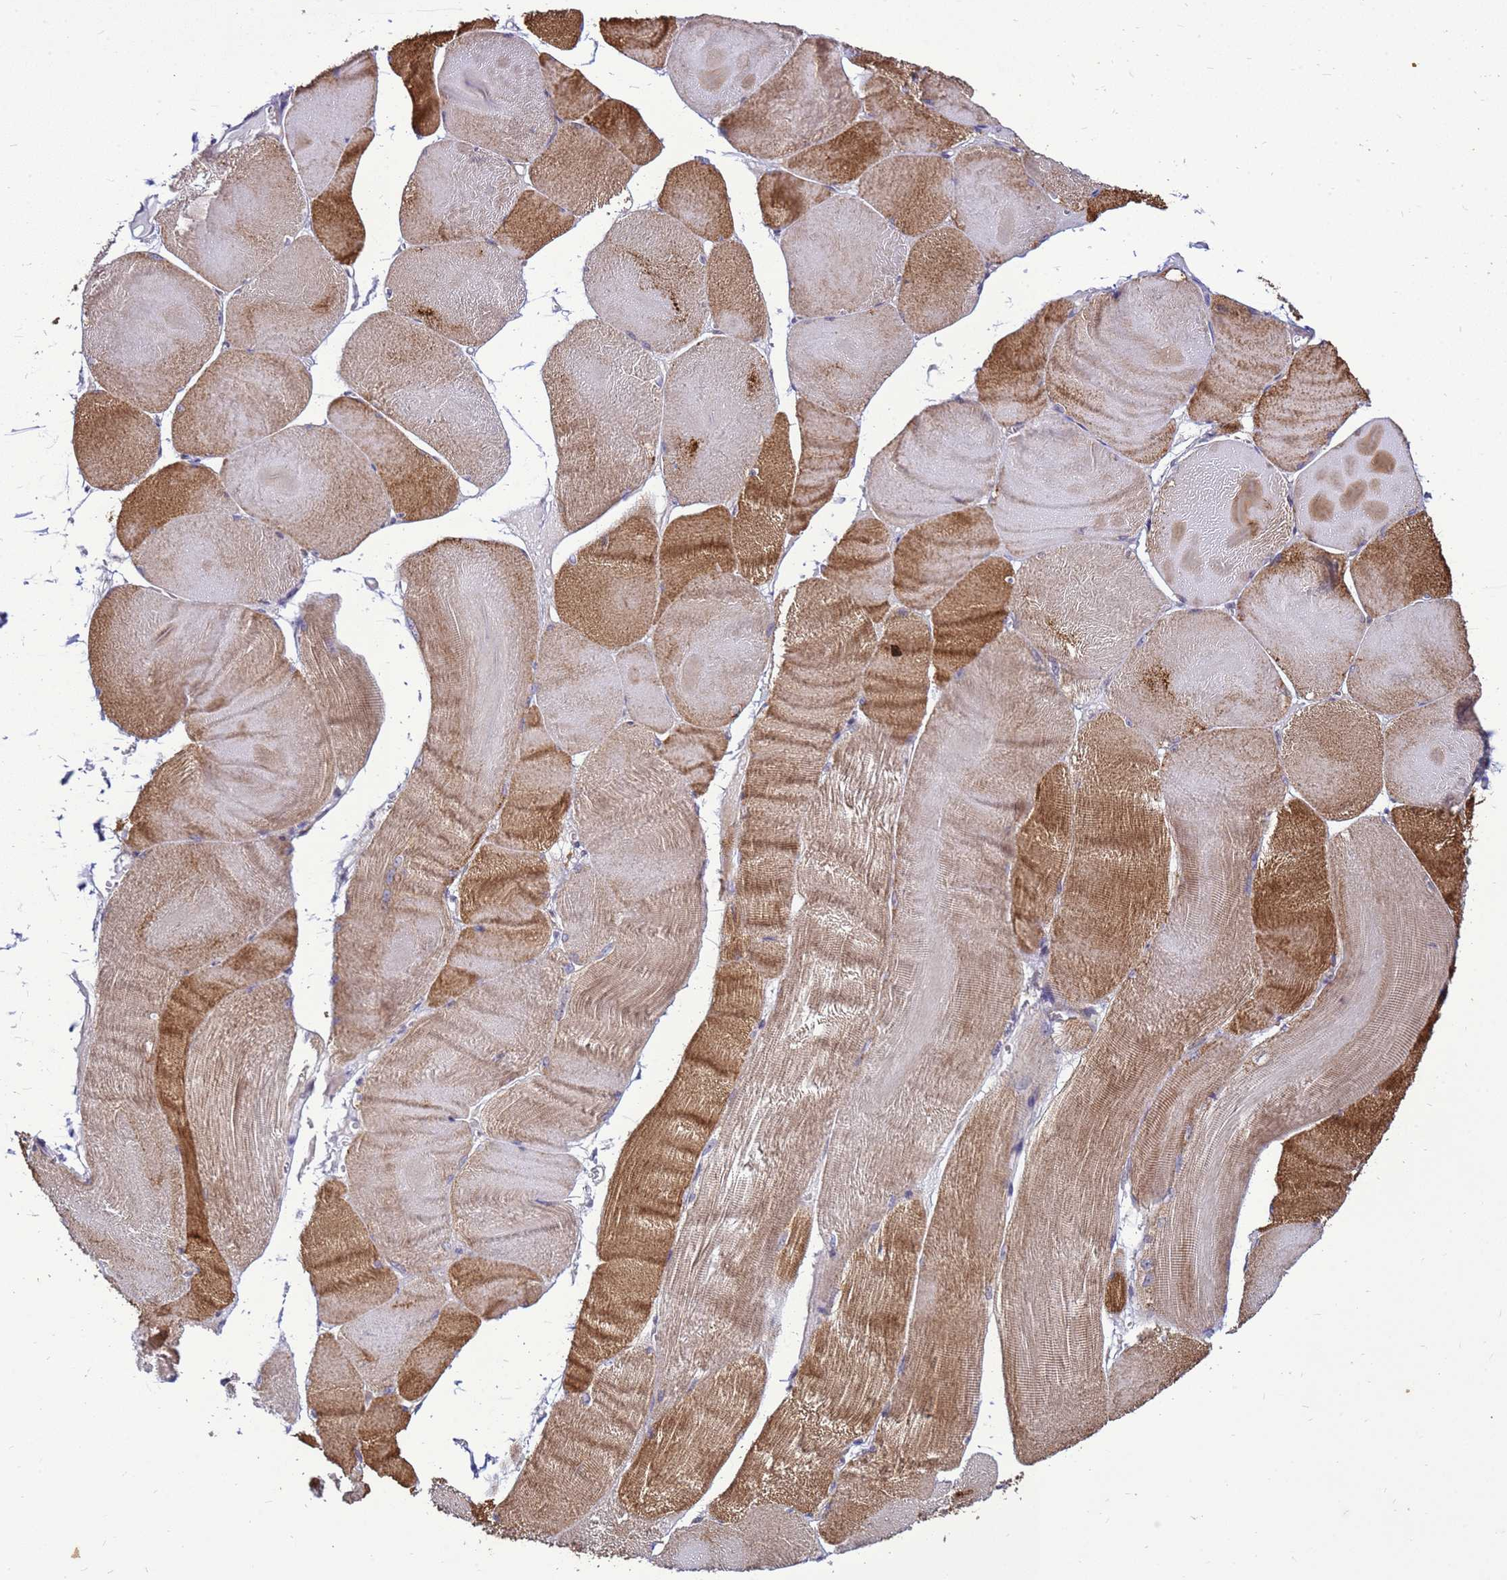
{"staining": {"intensity": "moderate", "quantity": "25%-75%", "location": "cytoplasmic/membranous"}, "tissue": "skeletal muscle", "cell_type": "Myocytes", "image_type": "normal", "snomed": [{"axis": "morphology", "description": "Normal tissue, NOS"}, {"axis": "morphology", "description": "Basal cell carcinoma"}, {"axis": "topography", "description": "Skeletal muscle"}], "caption": "Protein staining of benign skeletal muscle displays moderate cytoplasmic/membranous expression in approximately 25%-75% of myocytes. Immunohistochemistry stains the protein in brown and the nuclei are stained blue.", "gene": "C12orf43", "patient": {"sex": "female", "age": 64}}